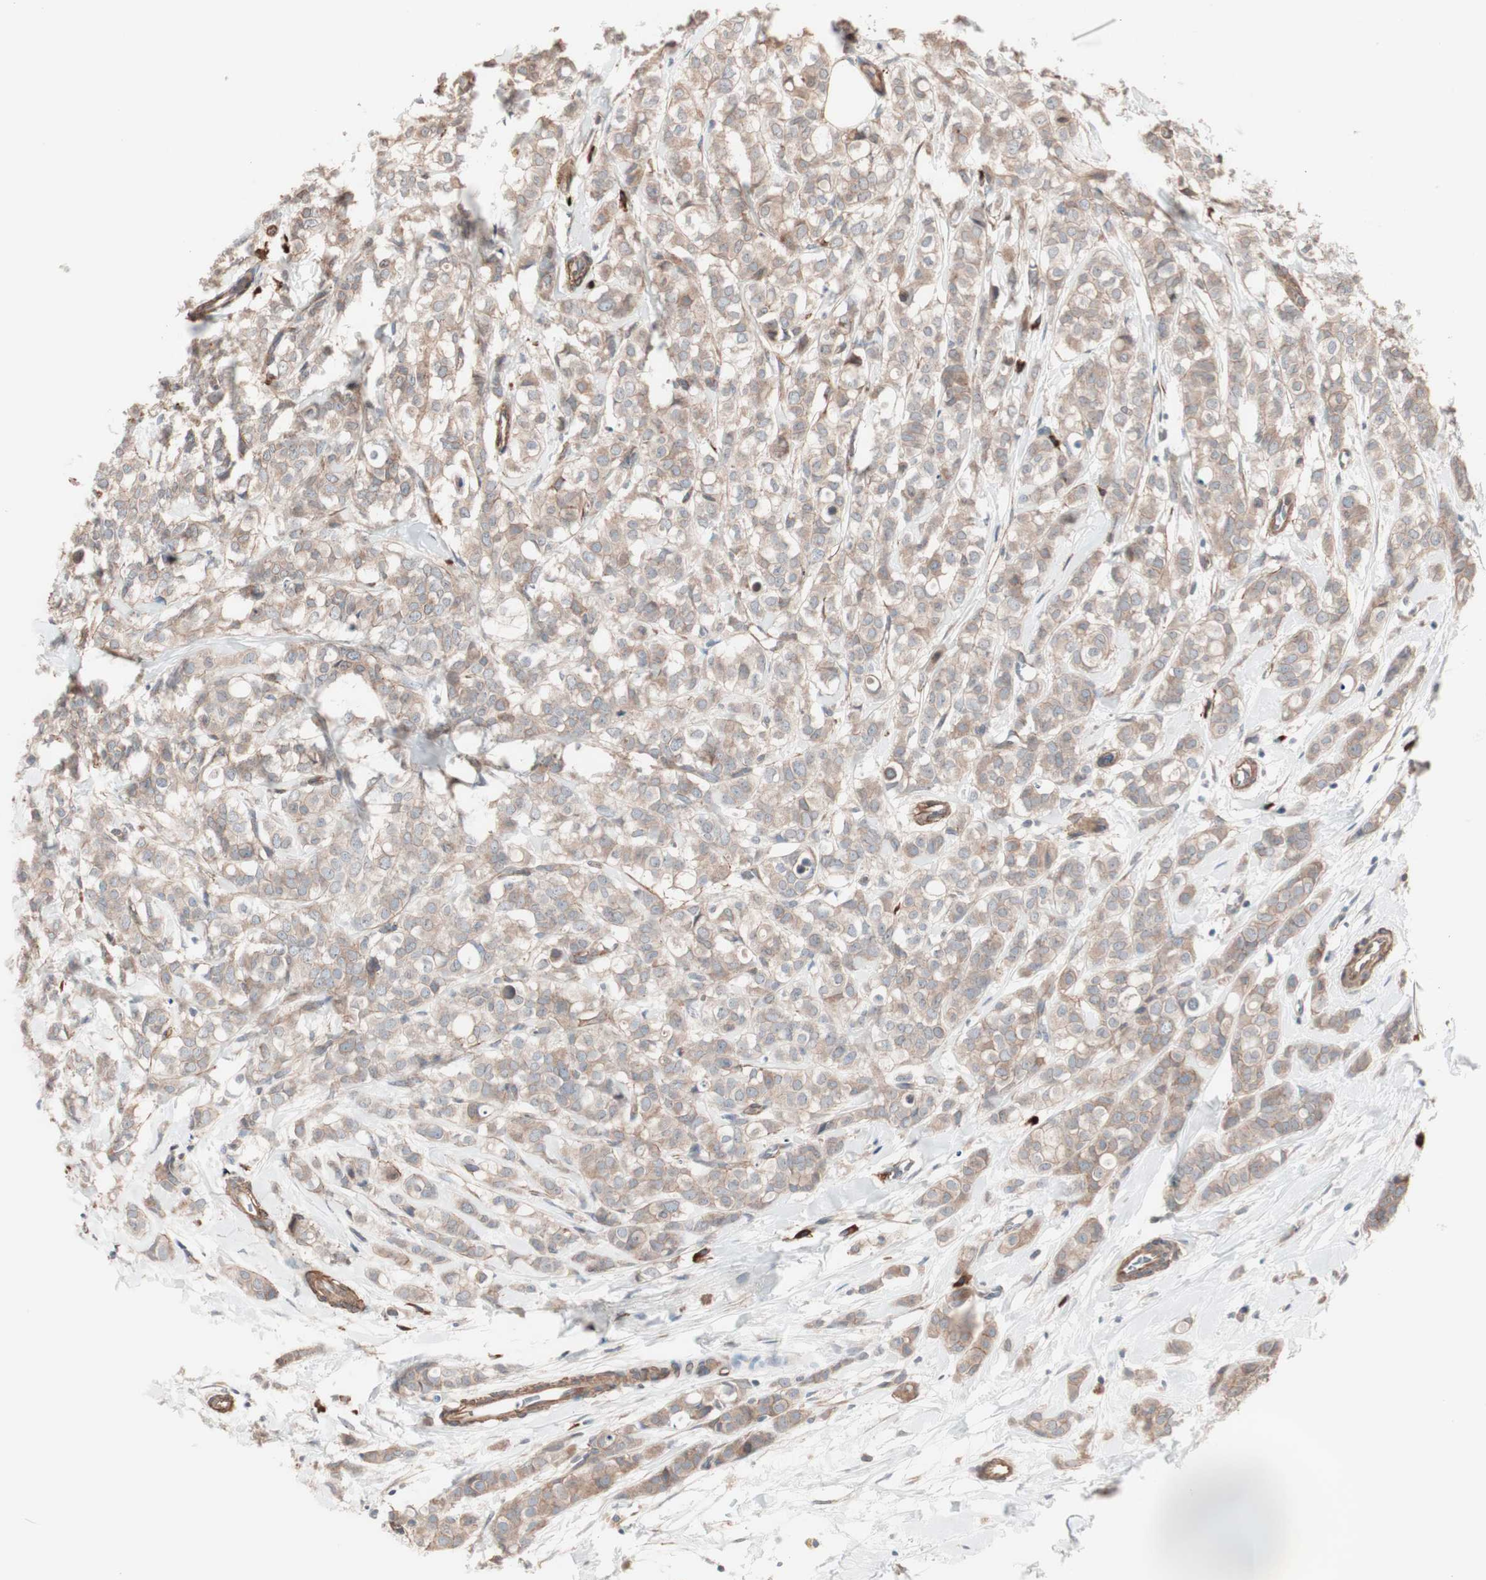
{"staining": {"intensity": "weak", "quantity": ">75%", "location": "cytoplasmic/membranous"}, "tissue": "breast cancer", "cell_type": "Tumor cells", "image_type": "cancer", "snomed": [{"axis": "morphology", "description": "Lobular carcinoma"}, {"axis": "topography", "description": "Breast"}], "caption": "Protein positivity by immunohistochemistry (IHC) exhibits weak cytoplasmic/membranous expression in about >75% of tumor cells in breast lobular carcinoma. (DAB = brown stain, brightfield microscopy at high magnification).", "gene": "ALG5", "patient": {"sex": "female", "age": 60}}